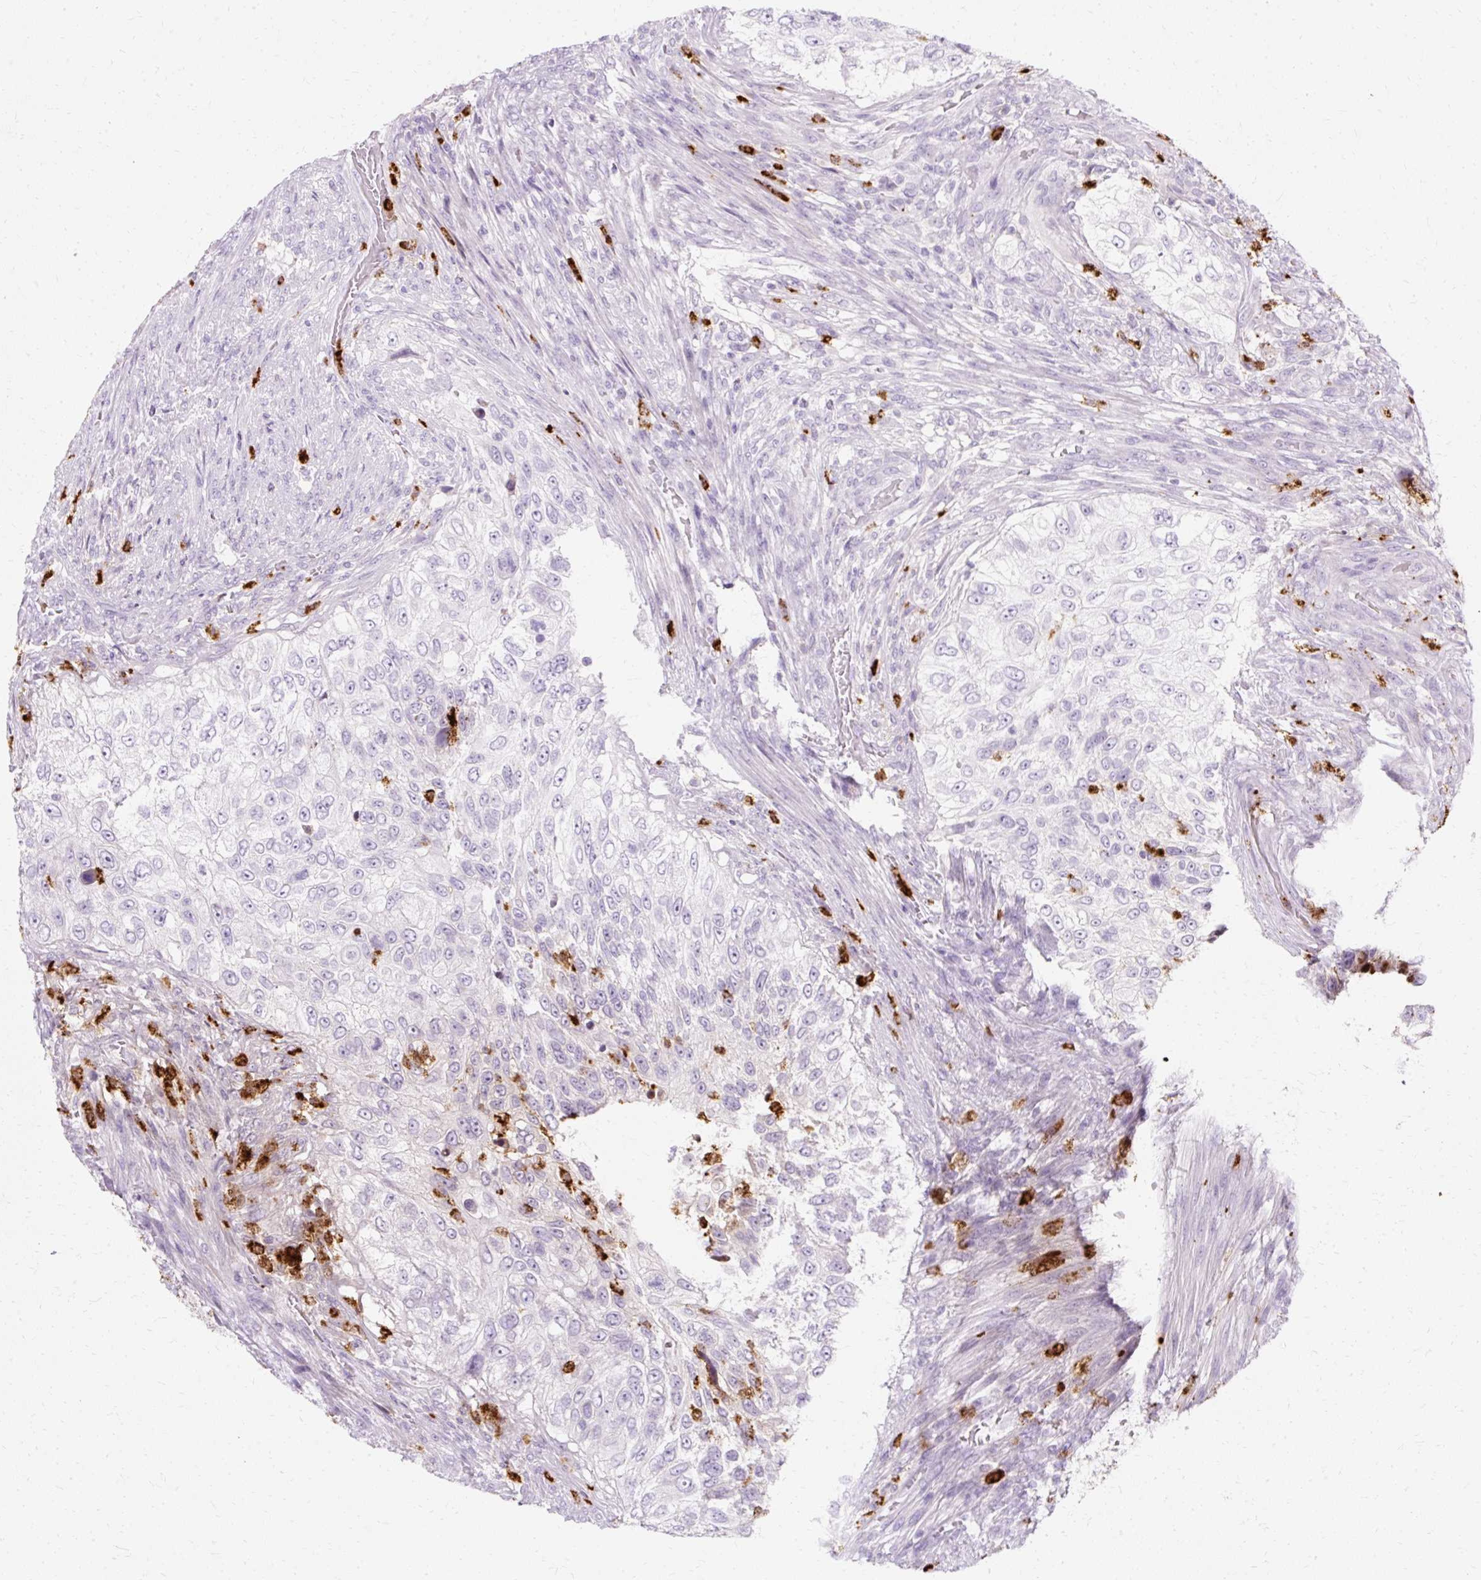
{"staining": {"intensity": "negative", "quantity": "none", "location": "none"}, "tissue": "urothelial cancer", "cell_type": "Tumor cells", "image_type": "cancer", "snomed": [{"axis": "morphology", "description": "Urothelial carcinoma, High grade"}, {"axis": "topography", "description": "Urinary bladder"}], "caption": "IHC micrograph of urothelial cancer stained for a protein (brown), which shows no staining in tumor cells.", "gene": "DEFA1", "patient": {"sex": "female", "age": 60}}